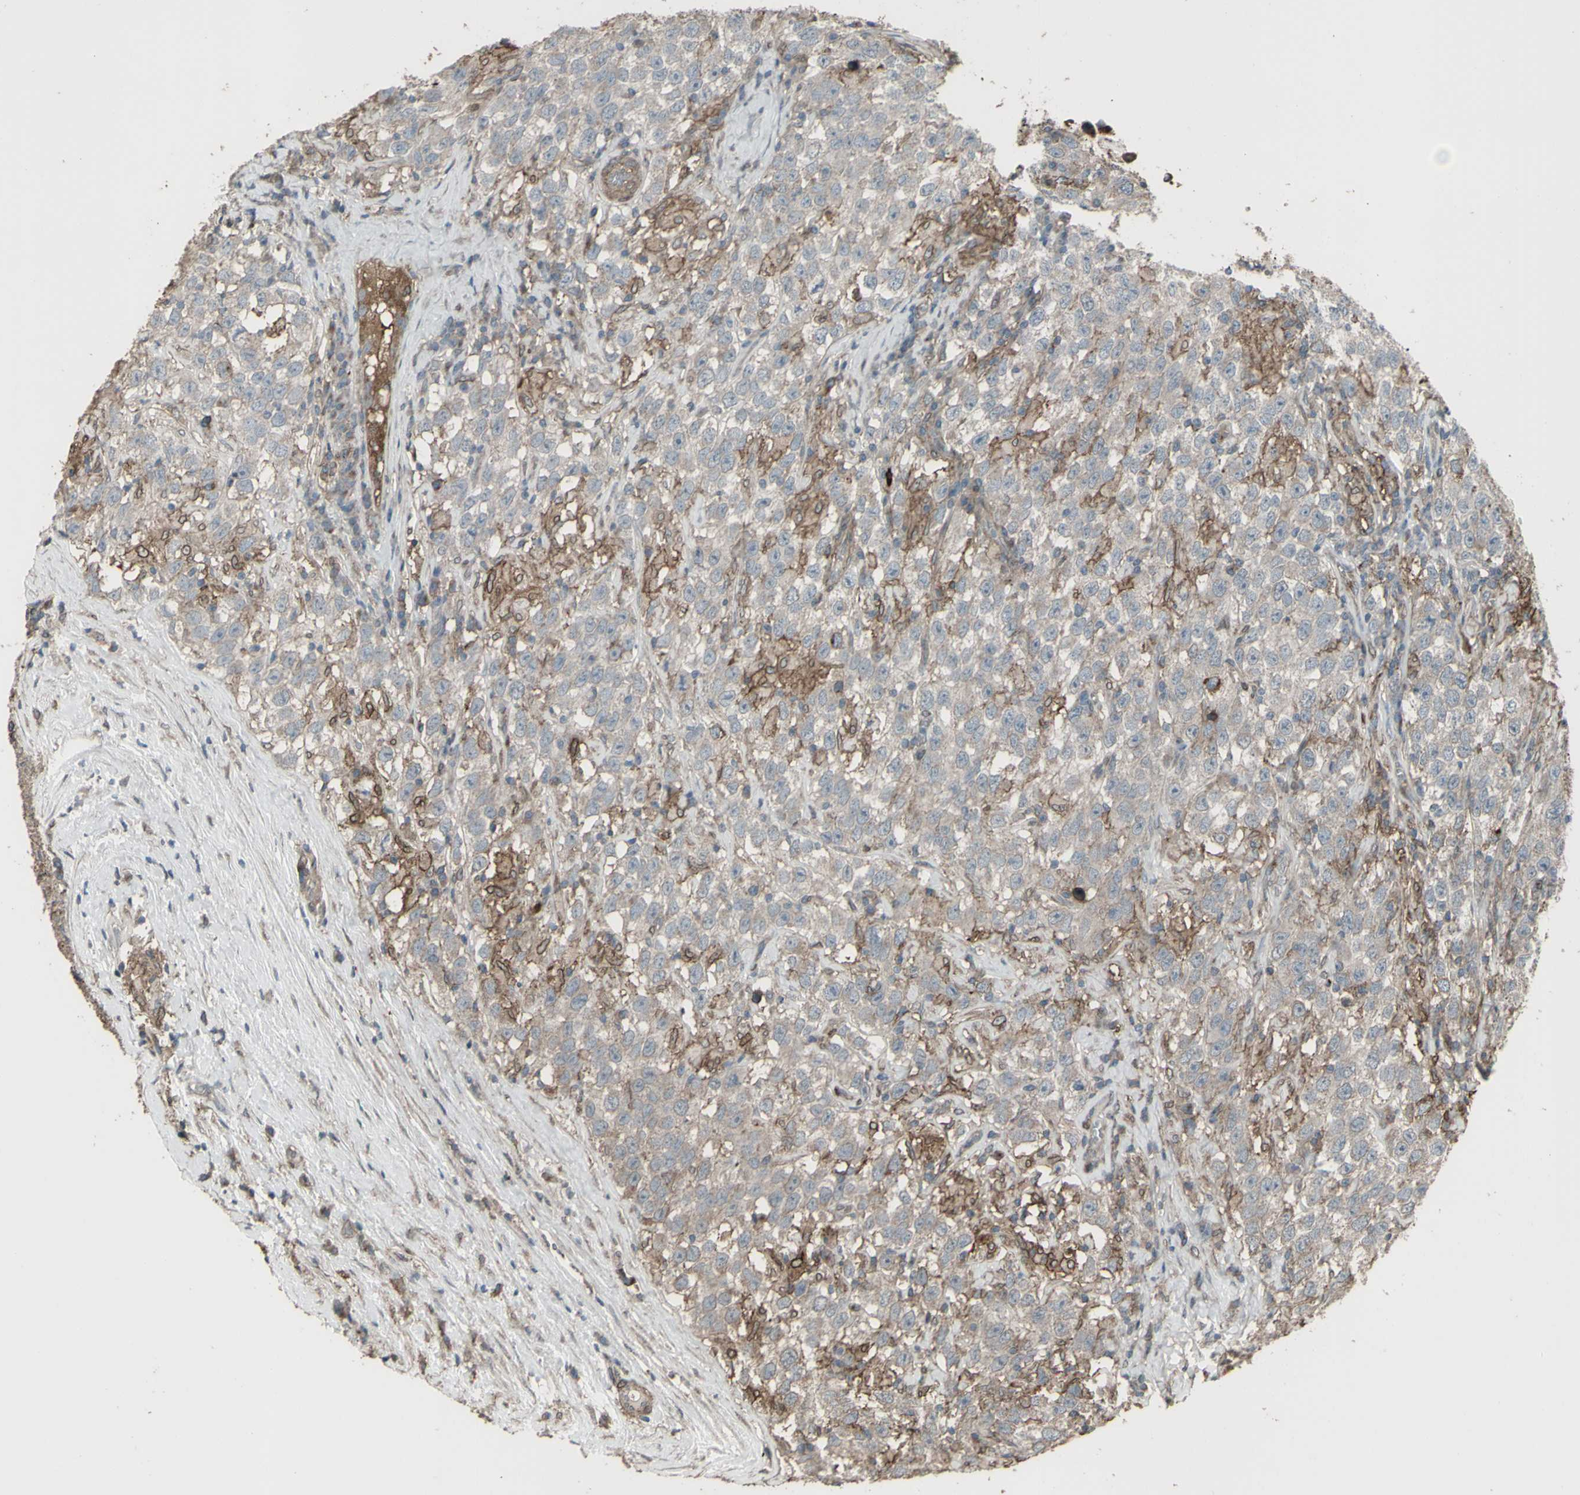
{"staining": {"intensity": "negative", "quantity": "none", "location": "none"}, "tissue": "testis cancer", "cell_type": "Tumor cells", "image_type": "cancer", "snomed": [{"axis": "morphology", "description": "Seminoma, NOS"}, {"axis": "topography", "description": "Testis"}], "caption": "A micrograph of testis cancer (seminoma) stained for a protein demonstrates no brown staining in tumor cells. Nuclei are stained in blue.", "gene": "SMO", "patient": {"sex": "male", "age": 41}}